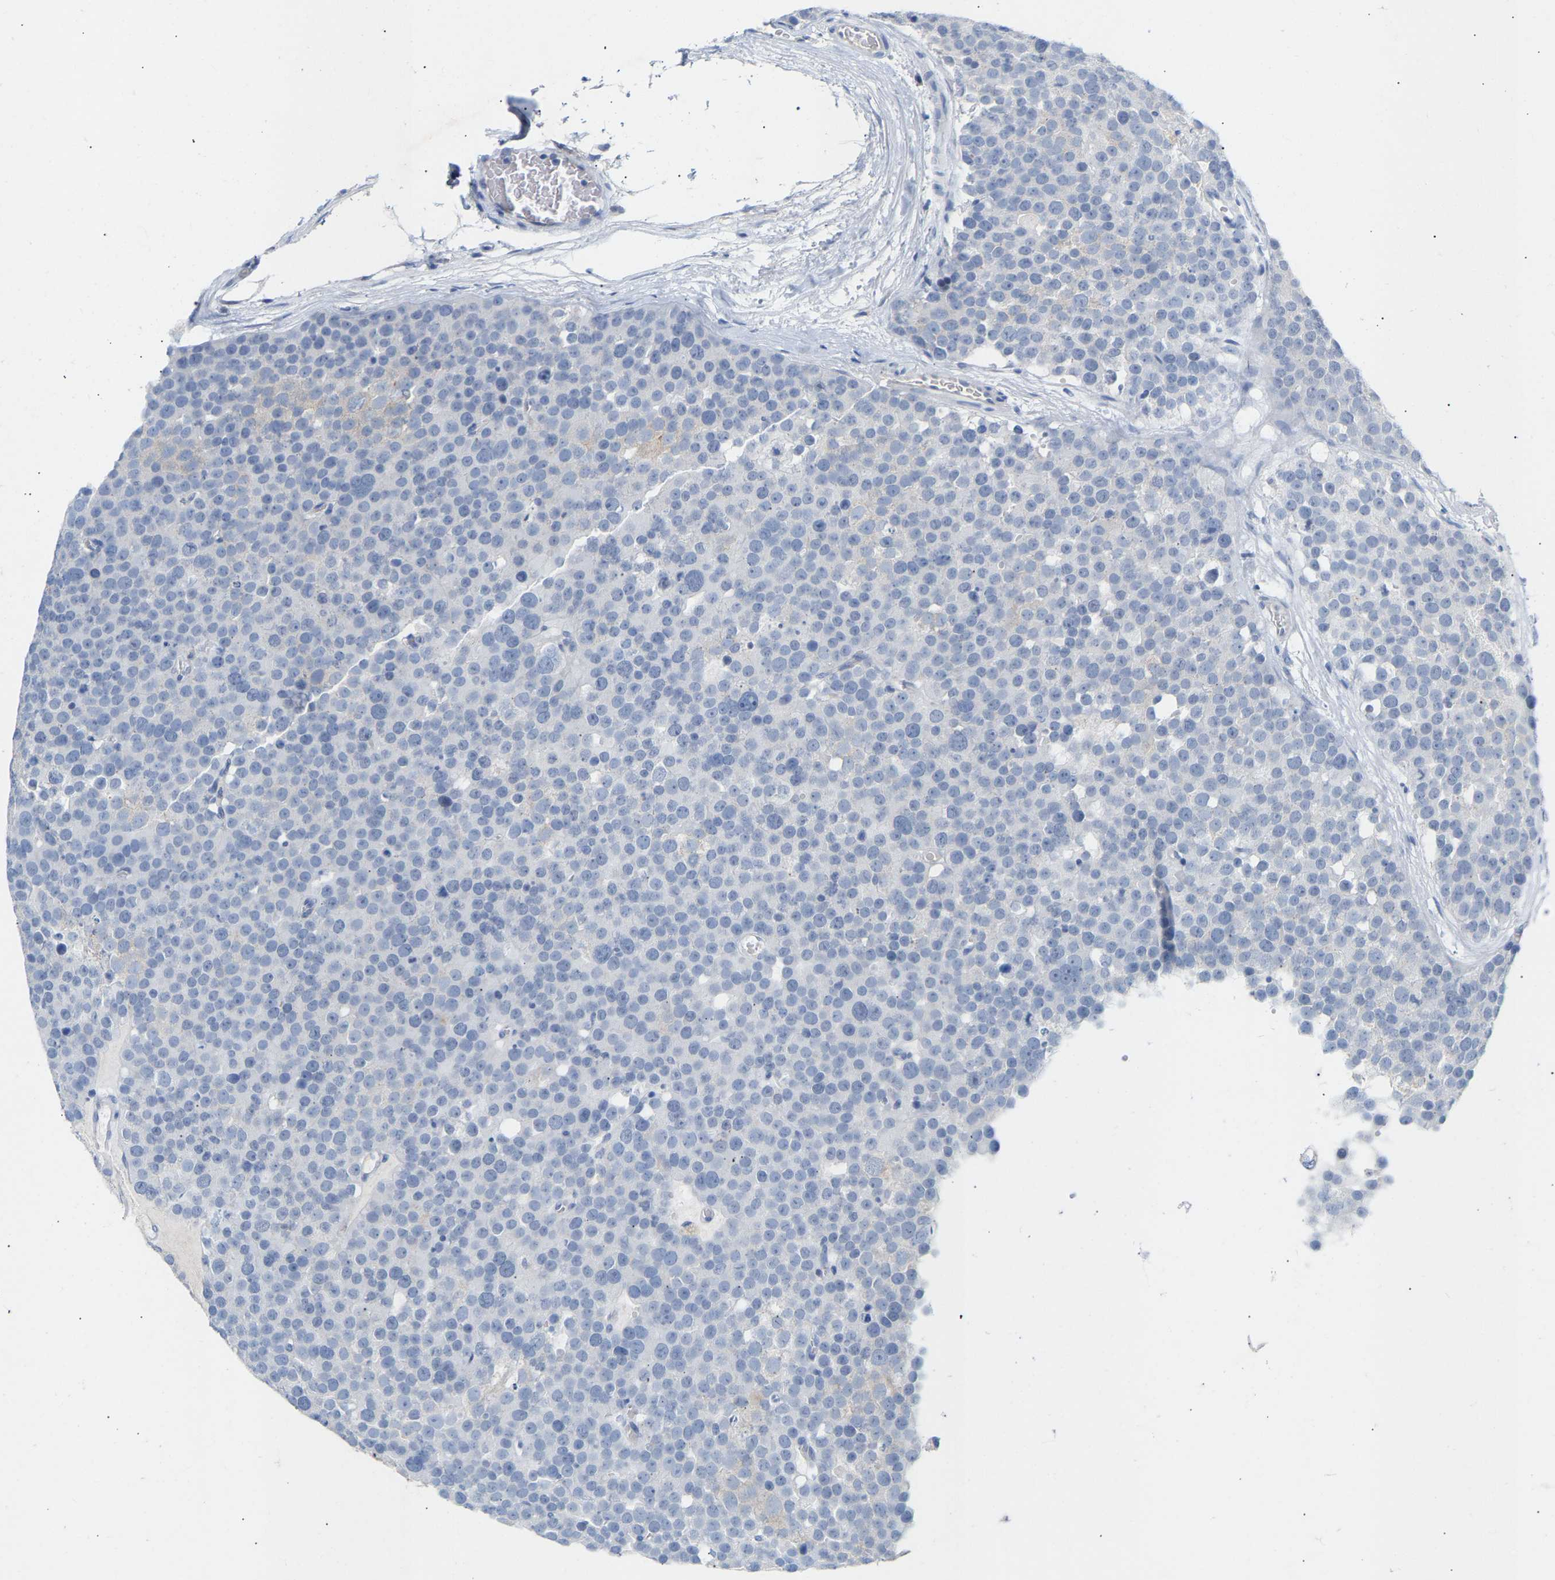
{"staining": {"intensity": "negative", "quantity": "none", "location": "none"}, "tissue": "testis cancer", "cell_type": "Tumor cells", "image_type": "cancer", "snomed": [{"axis": "morphology", "description": "Seminoma, NOS"}, {"axis": "topography", "description": "Testis"}], "caption": "This is a histopathology image of IHC staining of testis cancer, which shows no staining in tumor cells. (Immunohistochemistry, brightfield microscopy, high magnification).", "gene": "PEX1", "patient": {"sex": "male", "age": 71}}